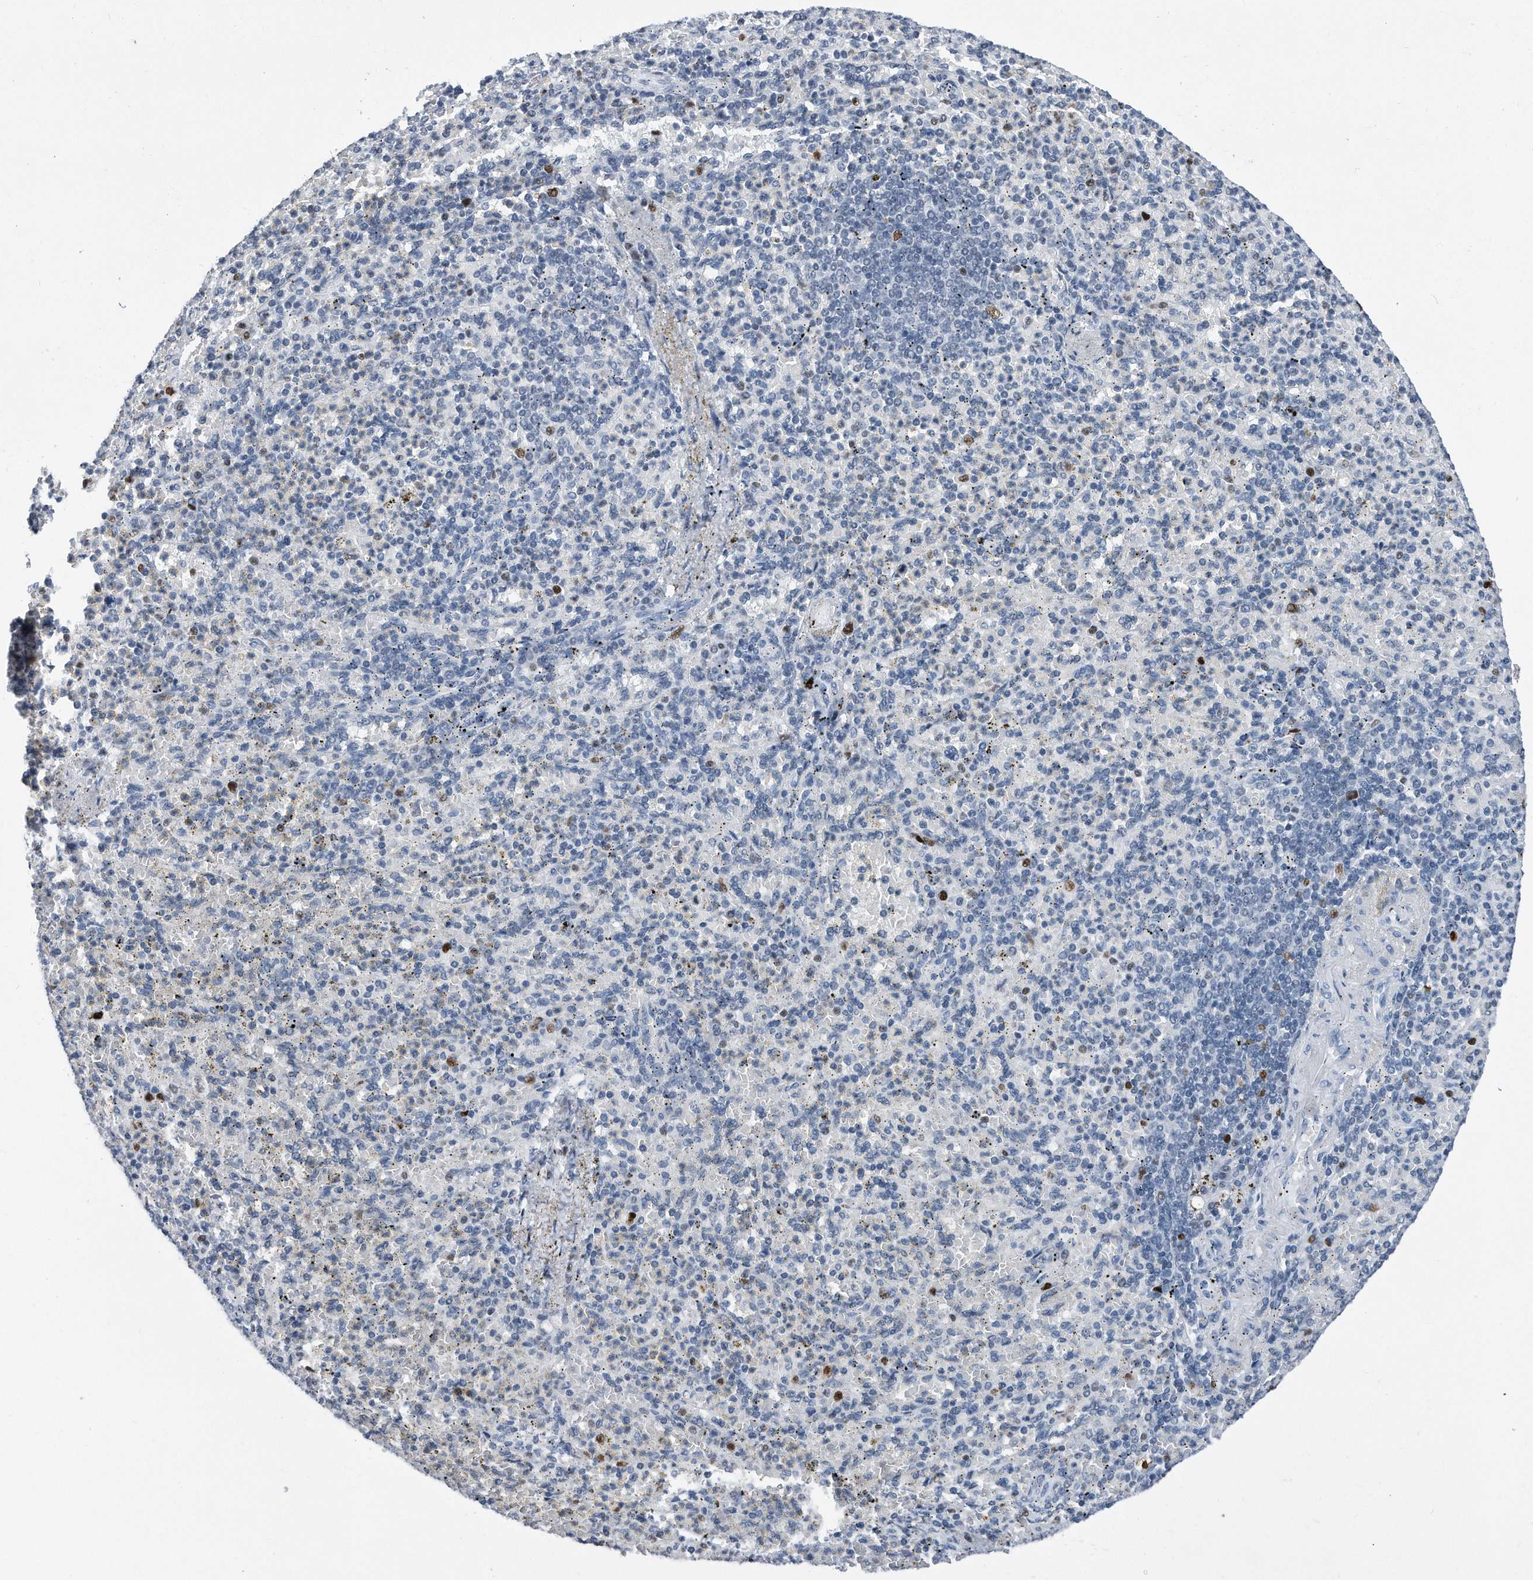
{"staining": {"intensity": "moderate", "quantity": "<25%", "location": "nuclear"}, "tissue": "spleen", "cell_type": "Cells in red pulp", "image_type": "normal", "snomed": [{"axis": "morphology", "description": "Normal tissue, NOS"}, {"axis": "topography", "description": "Spleen"}], "caption": "Protein expression by immunohistochemistry reveals moderate nuclear positivity in about <25% of cells in red pulp in benign spleen.", "gene": "PCNA", "patient": {"sex": "female", "age": 74}}